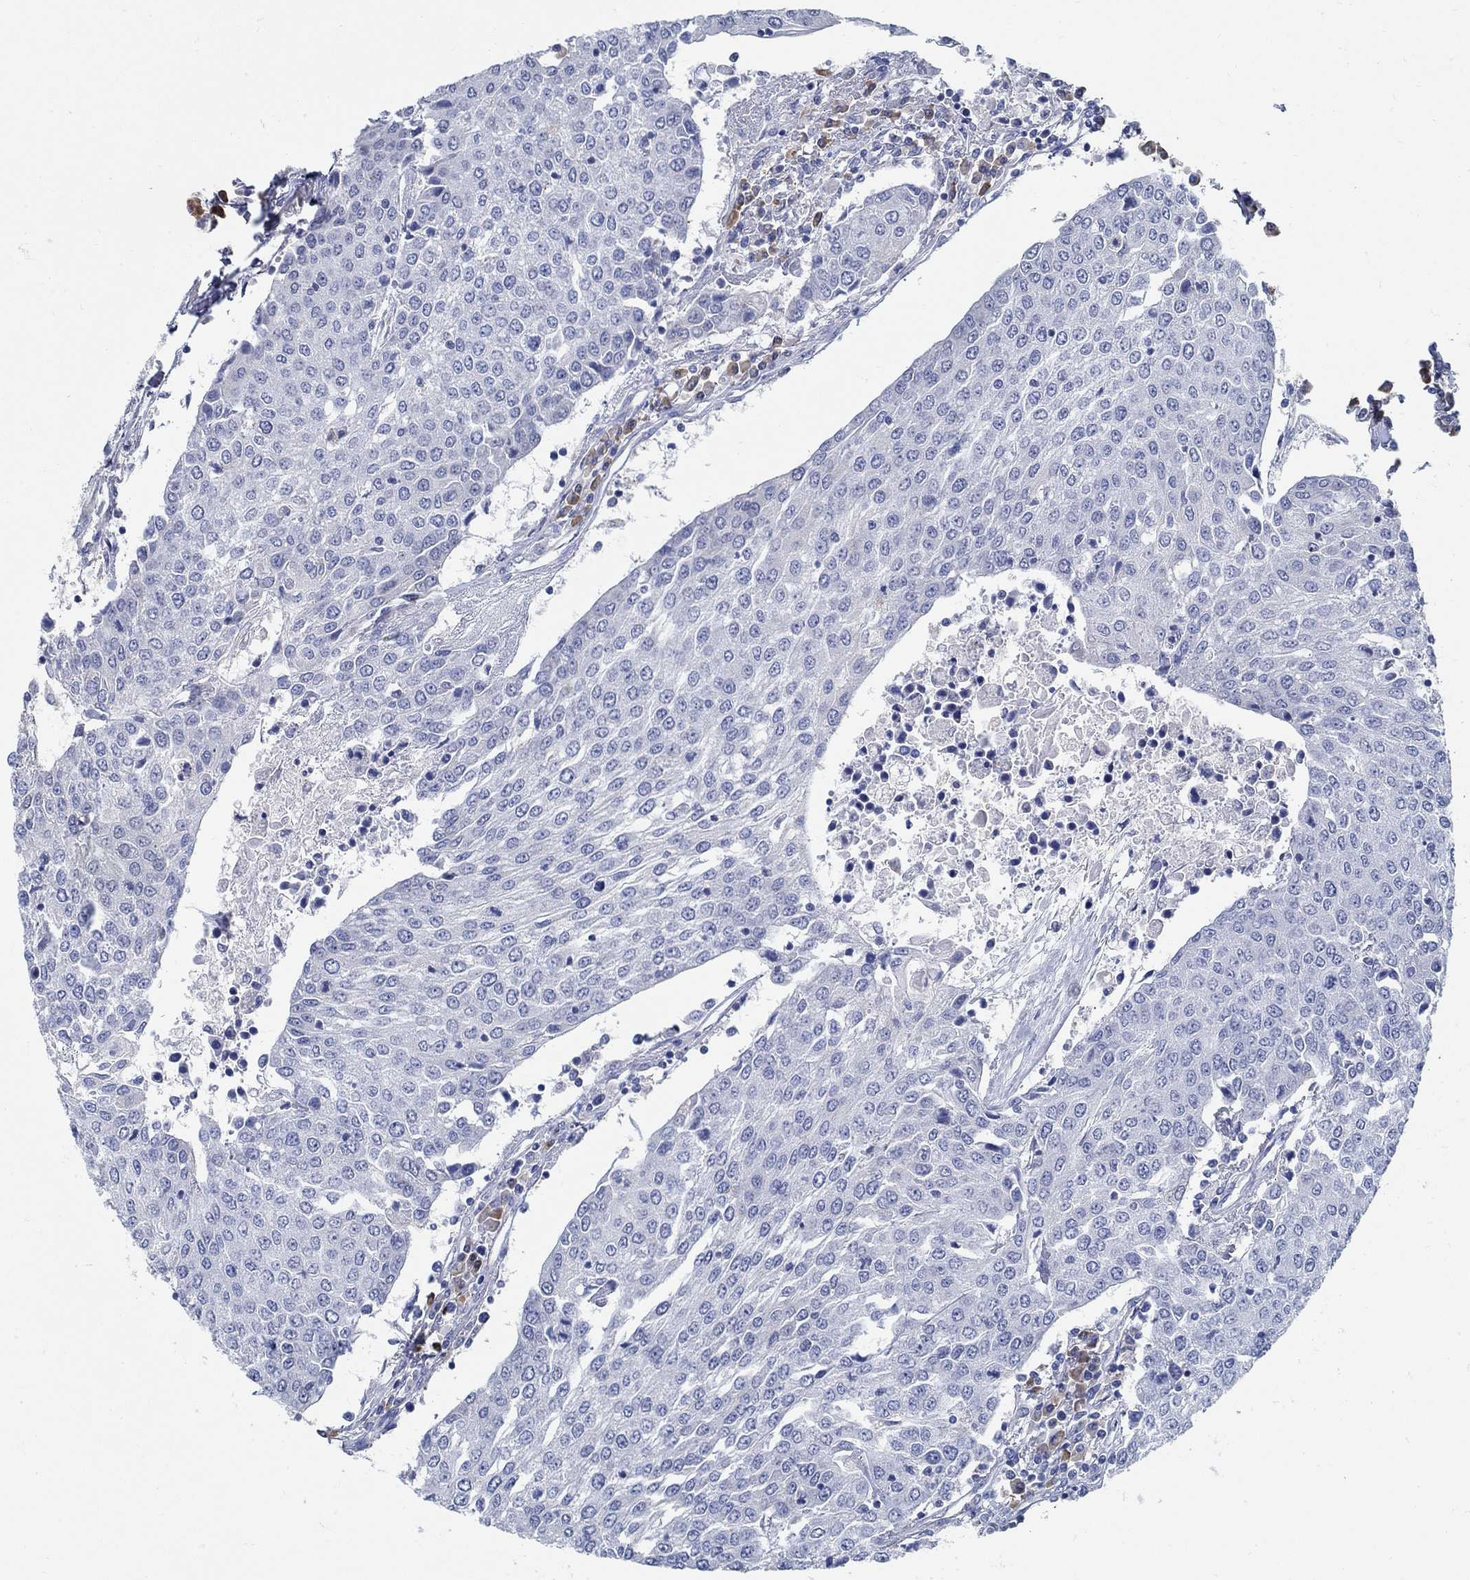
{"staining": {"intensity": "negative", "quantity": "none", "location": "none"}, "tissue": "urothelial cancer", "cell_type": "Tumor cells", "image_type": "cancer", "snomed": [{"axis": "morphology", "description": "Urothelial carcinoma, High grade"}, {"axis": "topography", "description": "Urinary bladder"}], "caption": "An image of high-grade urothelial carcinoma stained for a protein reveals no brown staining in tumor cells. (Stains: DAB immunohistochemistry with hematoxylin counter stain, Microscopy: brightfield microscopy at high magnification).", "gene": "PCDH11X", "patient": {"sex": "female", "age": 85}}